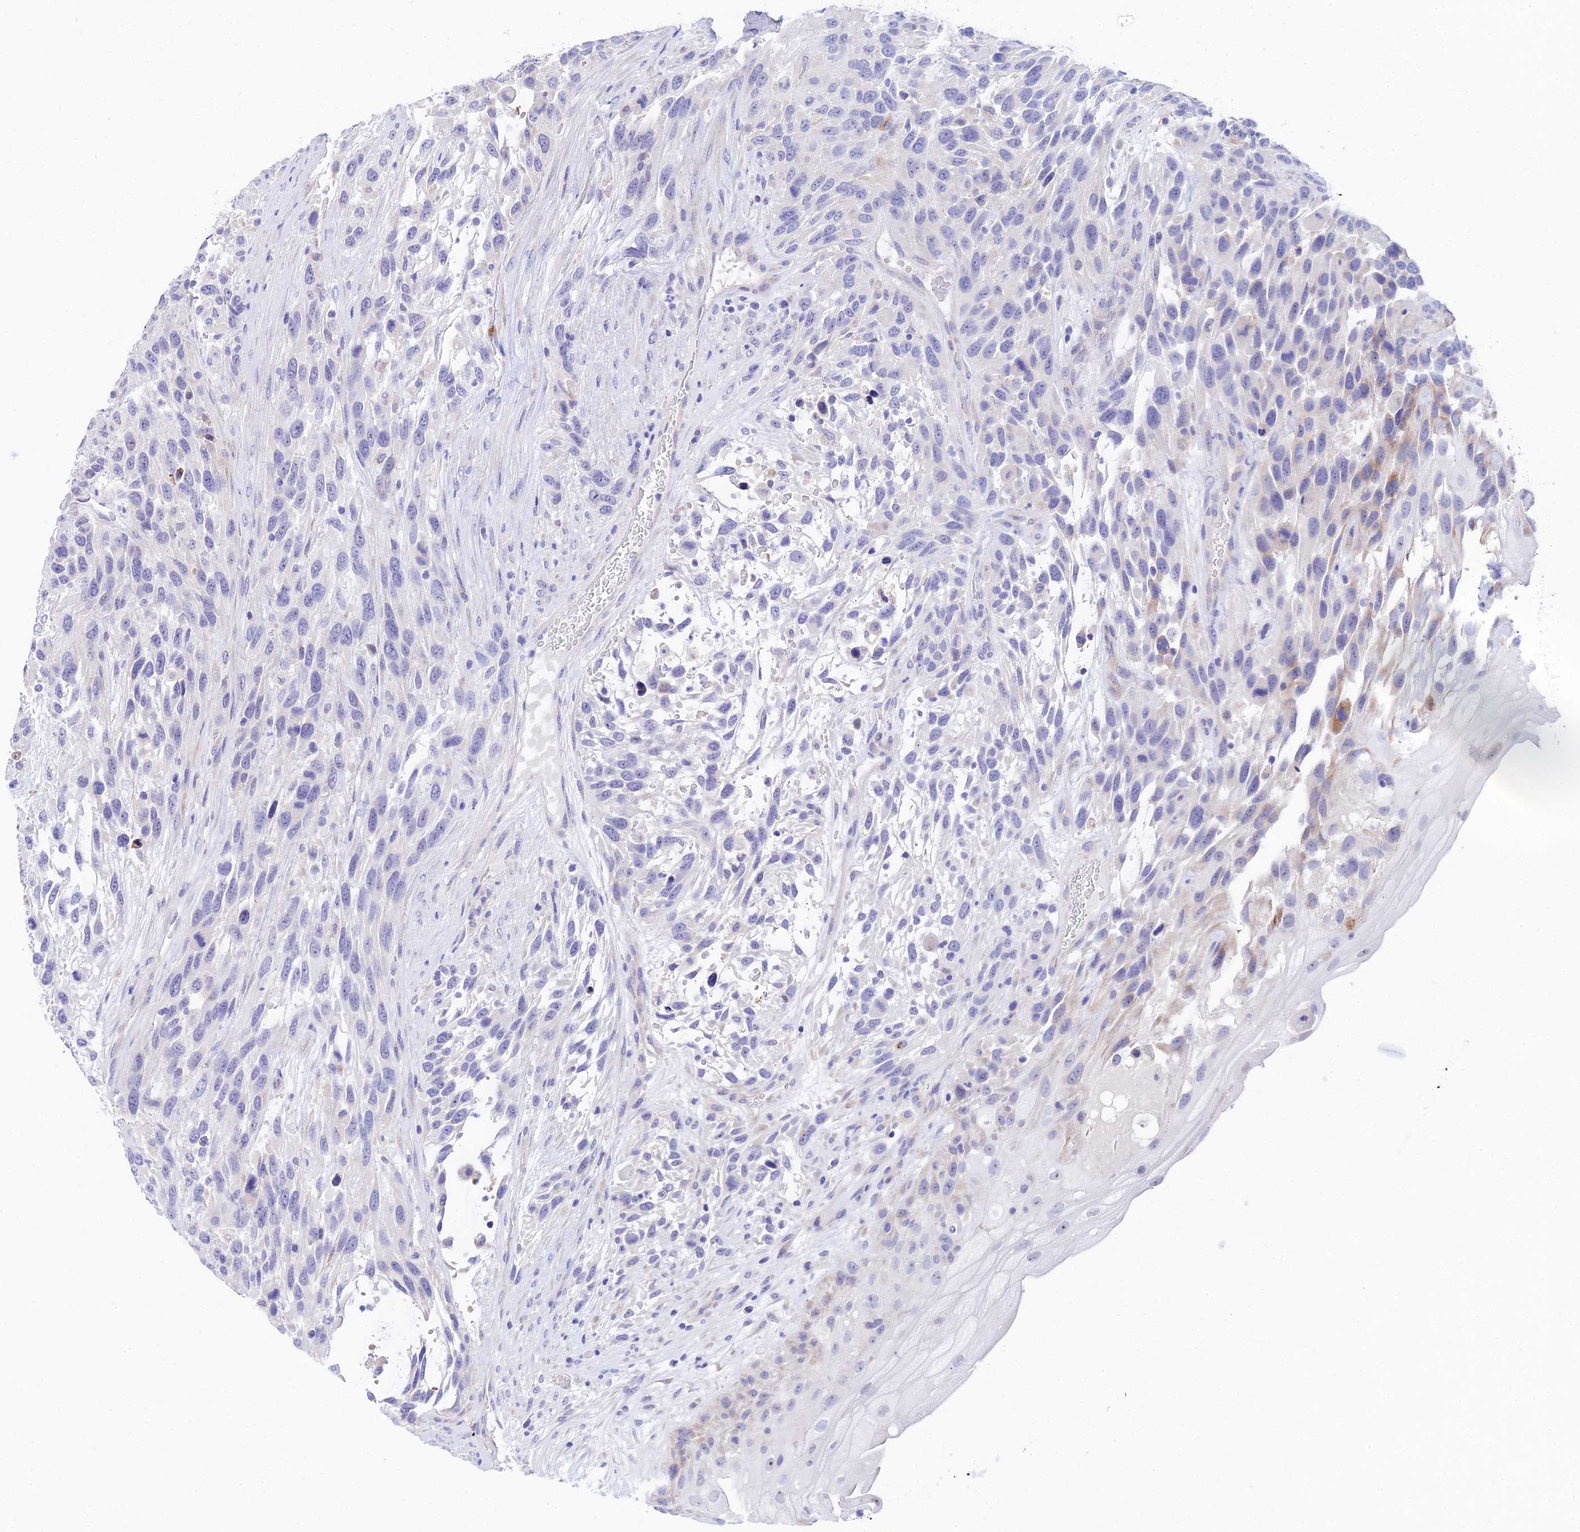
{"staining": {"intensity": "negative", "quantity": "none", "location": "none"}, "tissue": "urothelial cancer", "cell_type": "Tumor cells", "image_type": "cancer", "snomed": [{"axis": "morphology", "description": "Urothelial carcinoma, High grade"}, {"axis": "topography", "description": "Urinary bladder"}], "caption": "DAB (3,3'-diaminobenzidine) immunohistochemical staining of human urothelial cancer reveals no significant staining in tumor cells.", "gene": "CEP41", "patient": {"sex": "female", "age": 70}}